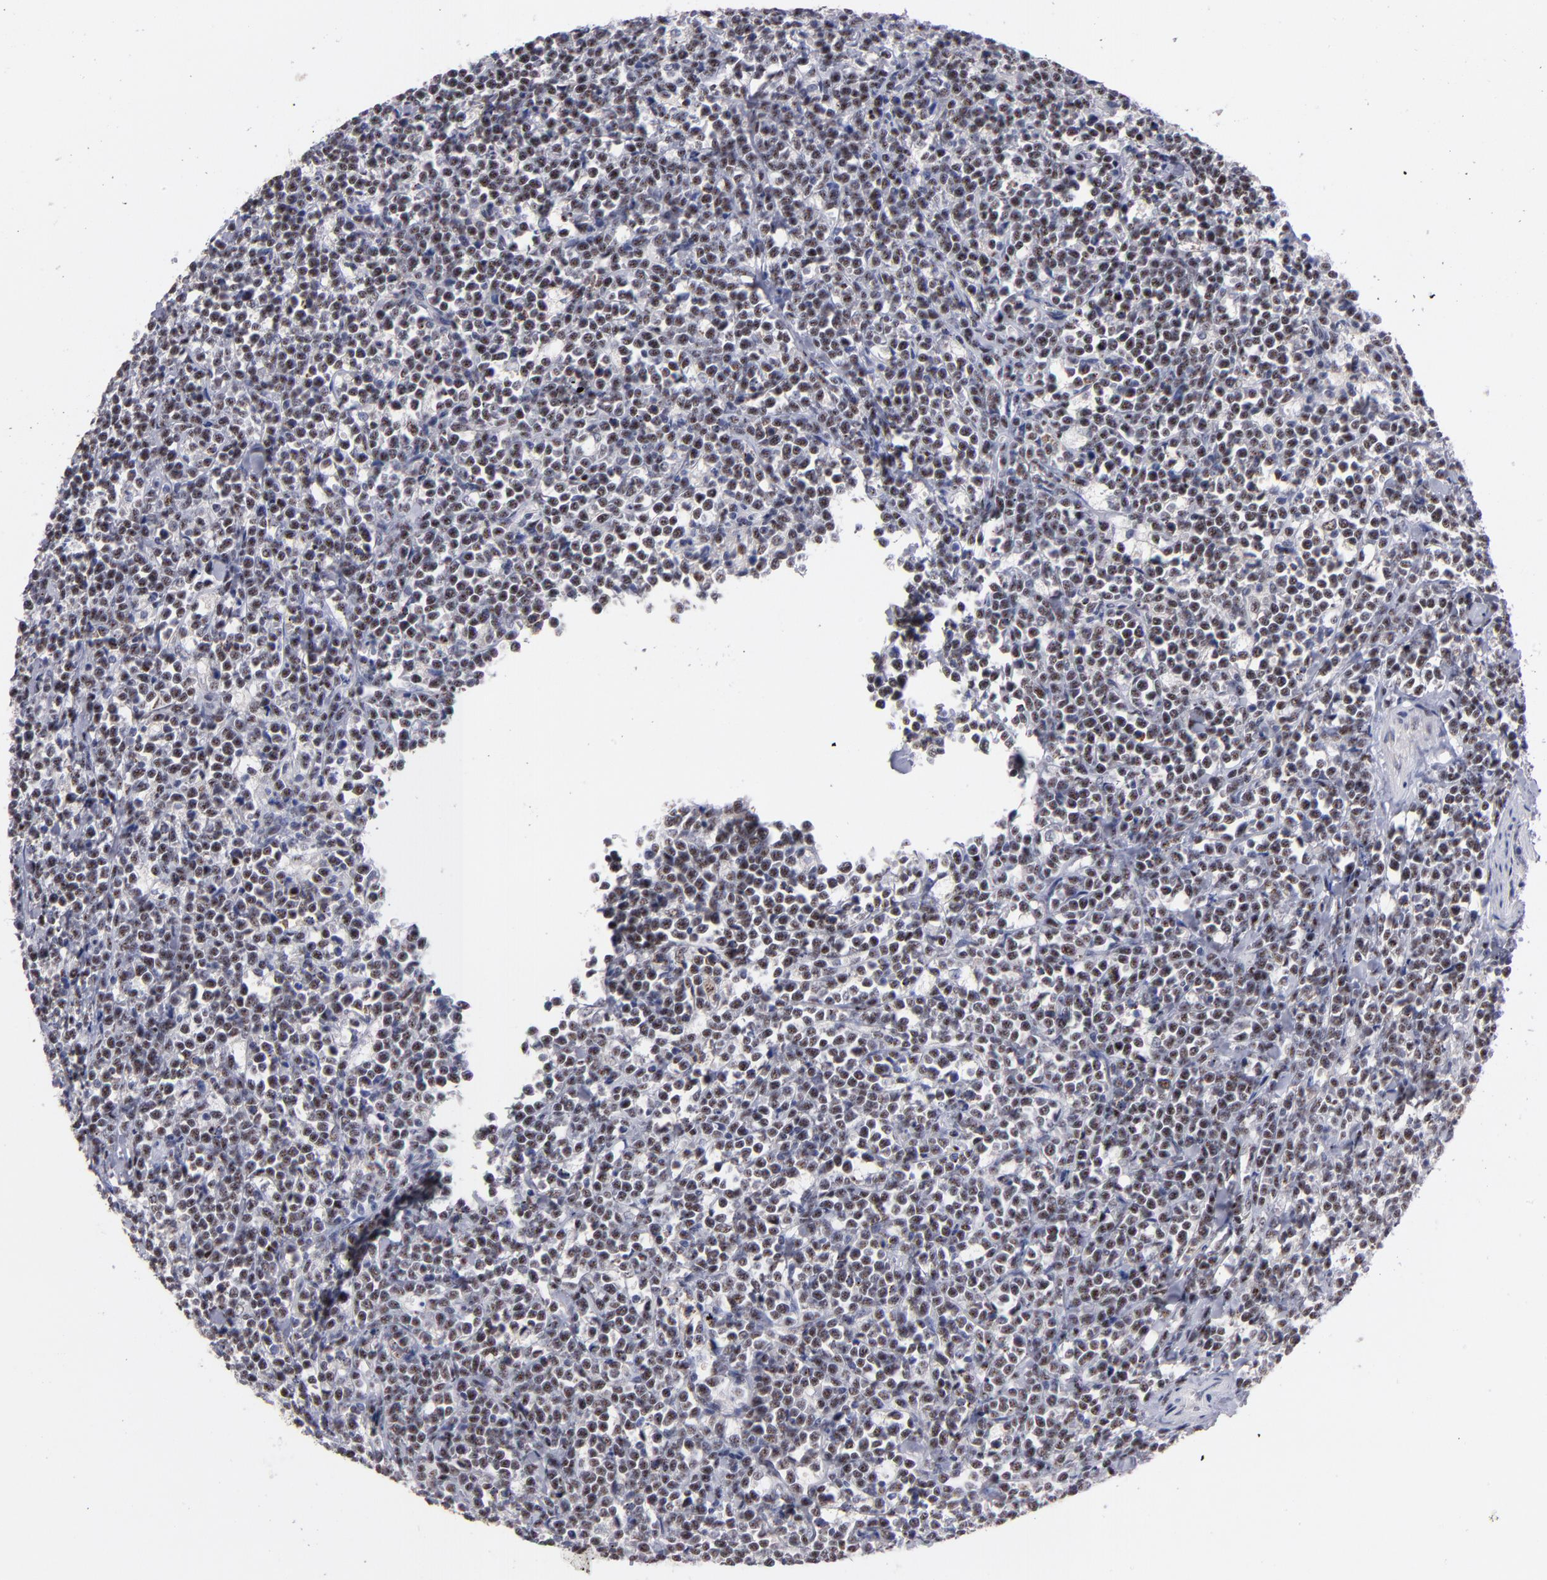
{"staining": {"intensity": "moderate", "quantity": ">75%", "location": "nuclear"}, "tissue": "lymphoma", "cell_type": "Tumor cells", "image_type": "cancer", "snomed": [{"axis": "morphology", "description": "Malignant lymphoma, non-Hodgkin's type, High grade"}, {"axis": "topography", "description": "Small intestine"}, {"axis": "topography", "description": "Colon"}], "caption": "Immunohistochemistry of lymphoma demonstrates medium levels of moderate nuclear expression in about >75% of tumor cells.", "gene": "RAF1", "patient": {"sex": "male", "age": 8}}